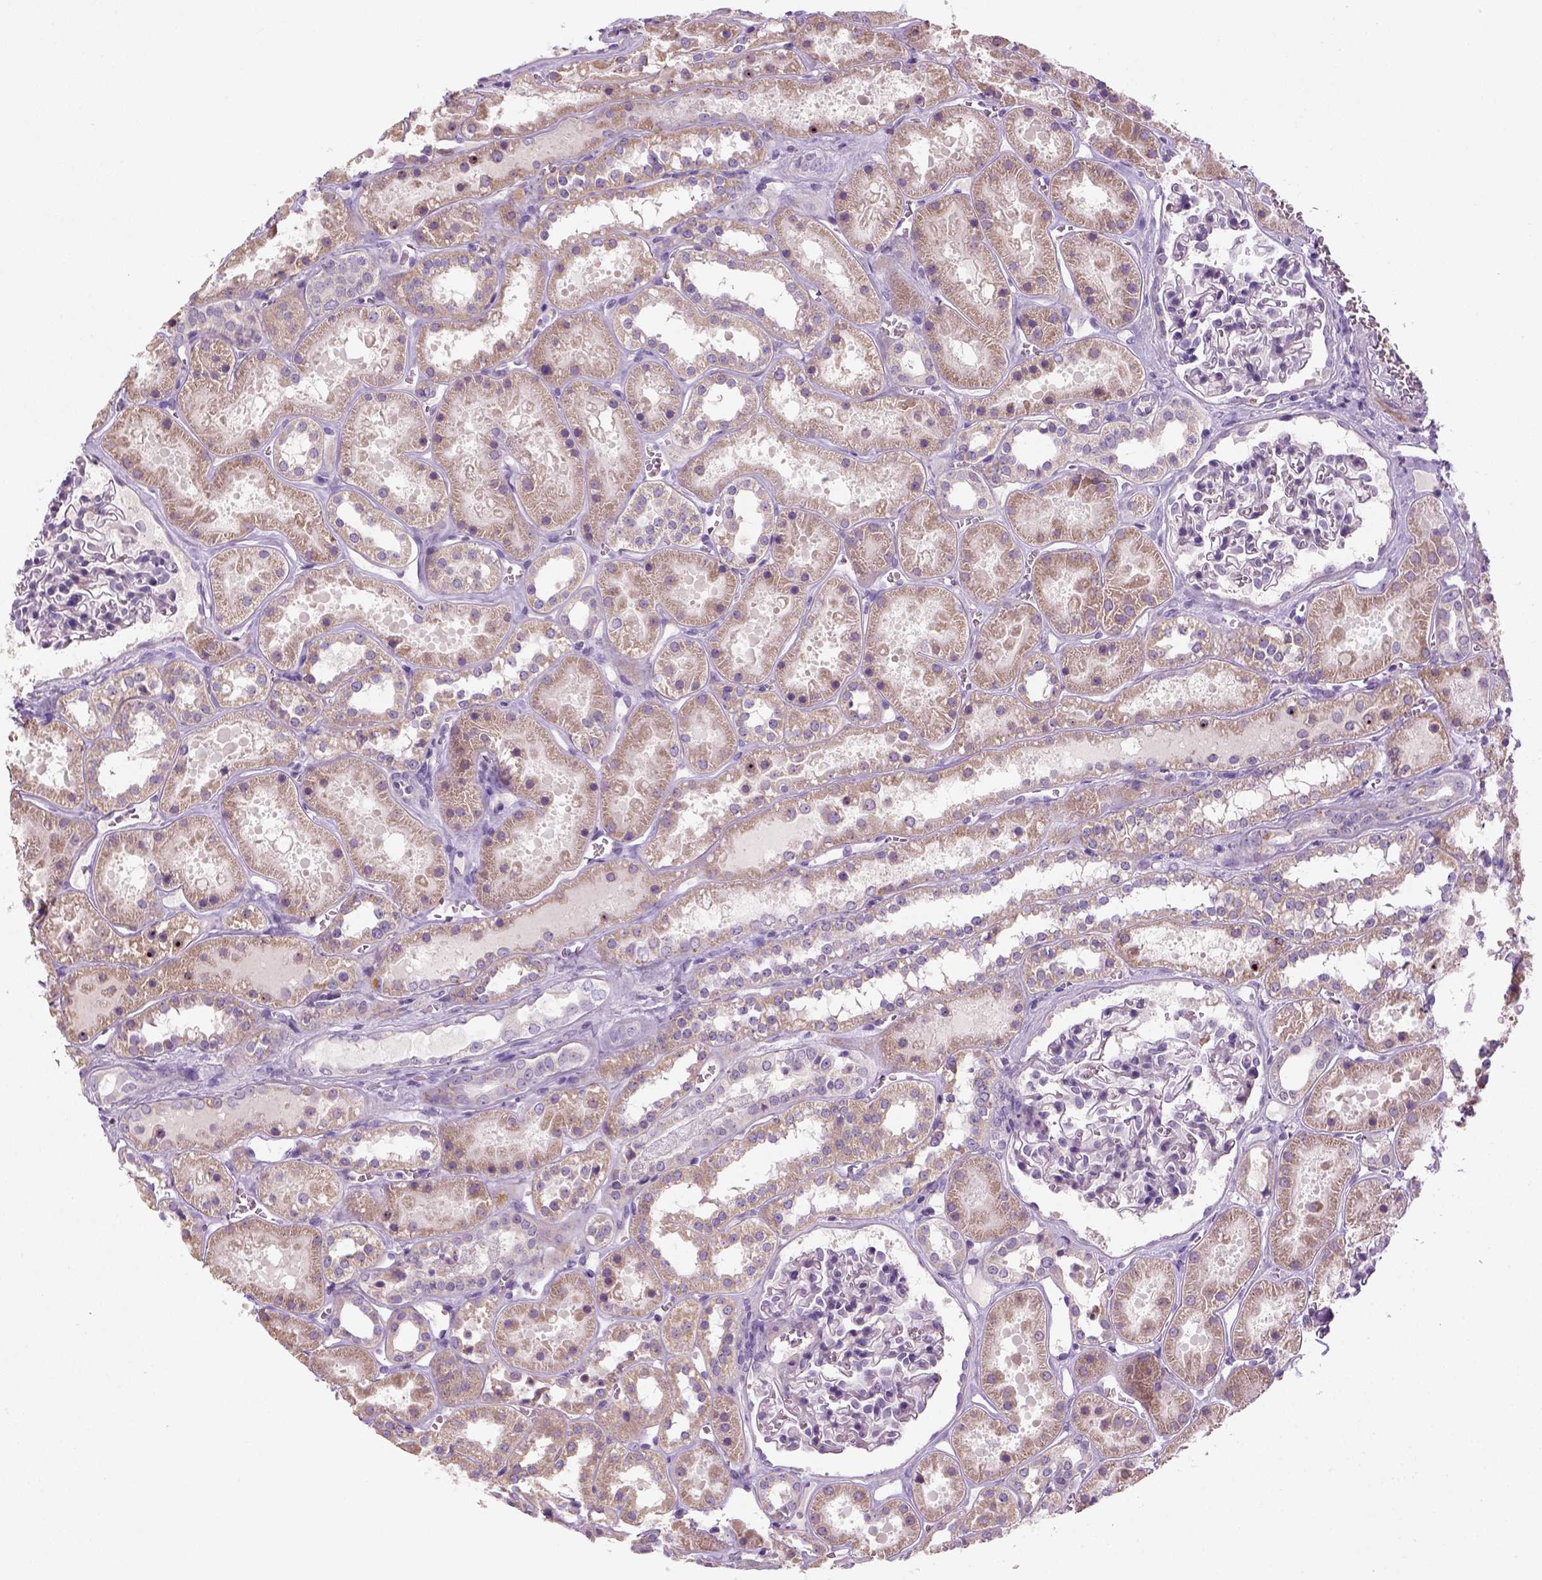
{"staining": {"intensity": "negative", "quantity": "none", "location": "none"}, "tissue": "kidney", "cell_type": "Cells in glomeruli", "image_type": "normal", "snomed": [{"axis": "morphology", "description": "Normal tissue, NOS"}, {"axis": "topography", "description": "Kidney"}], "caption": "The immunohistochemistry photomicrograph has no significant staining in cells in glomeruli of kidney. Nuclei are stained in blue.", "gene": "NUDT6", "patient": {"sex": "female", "age": 41}}